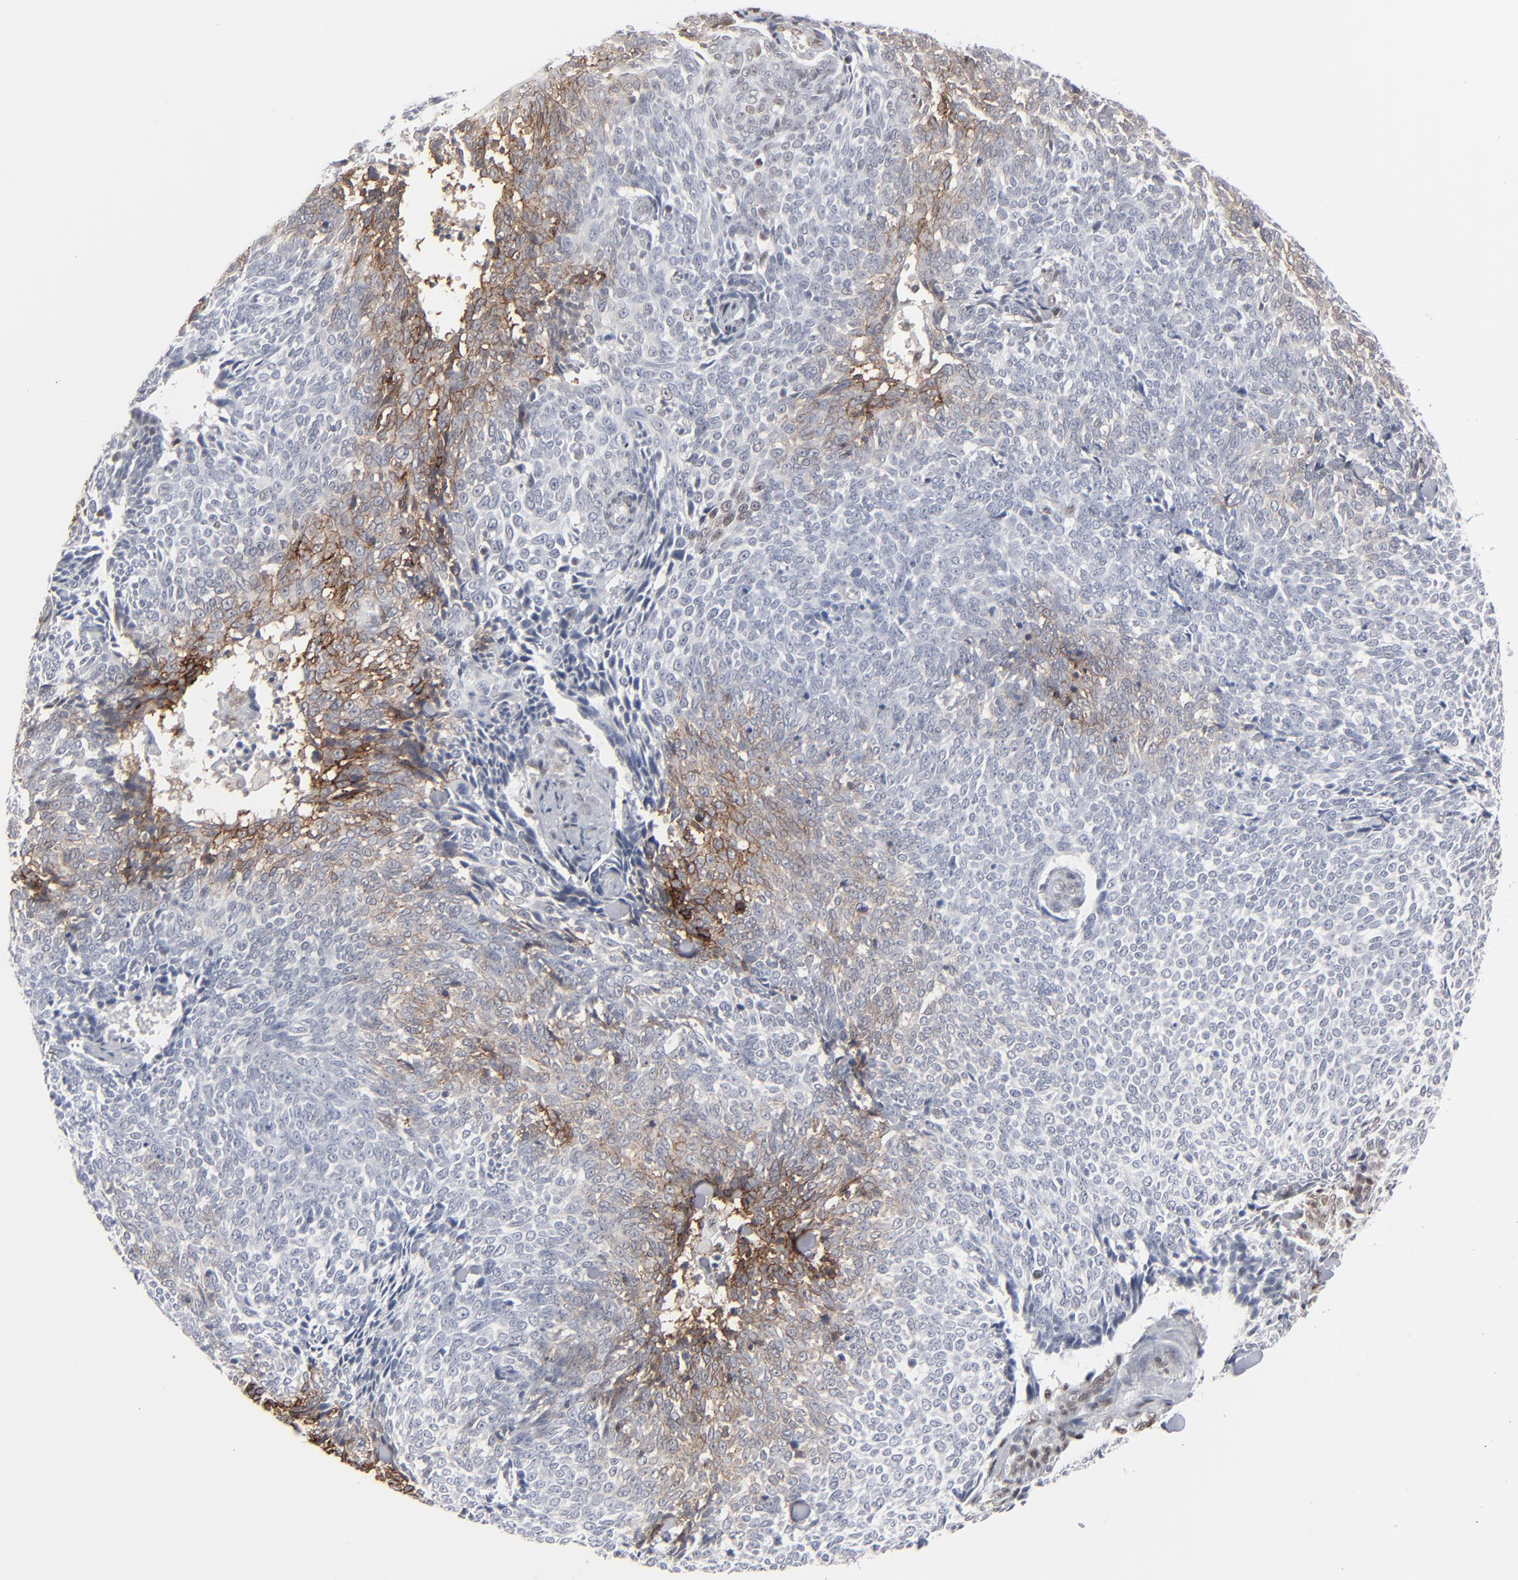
{"staining": {"intensity": "moderate", "quantity": "<25%", "location": "cytoplasmic/membranous"}, "tissue": "skin cancer", "cell_type": "Tumor cells", "image_type": "cancer", "snomed": [{"axis": "morphology", "description": "Basal cell carcinoma"}, {"axis": "topography", "description": "Skin"}], "caption": "High-power microscopy captured an IHC histopathology image of skin cancer, revealing moderate cytoplasmic/membranous positivity in about <25% of tumor cells.", "gene": "IRF9", "patient": {"sex": "female", "age": 89}}